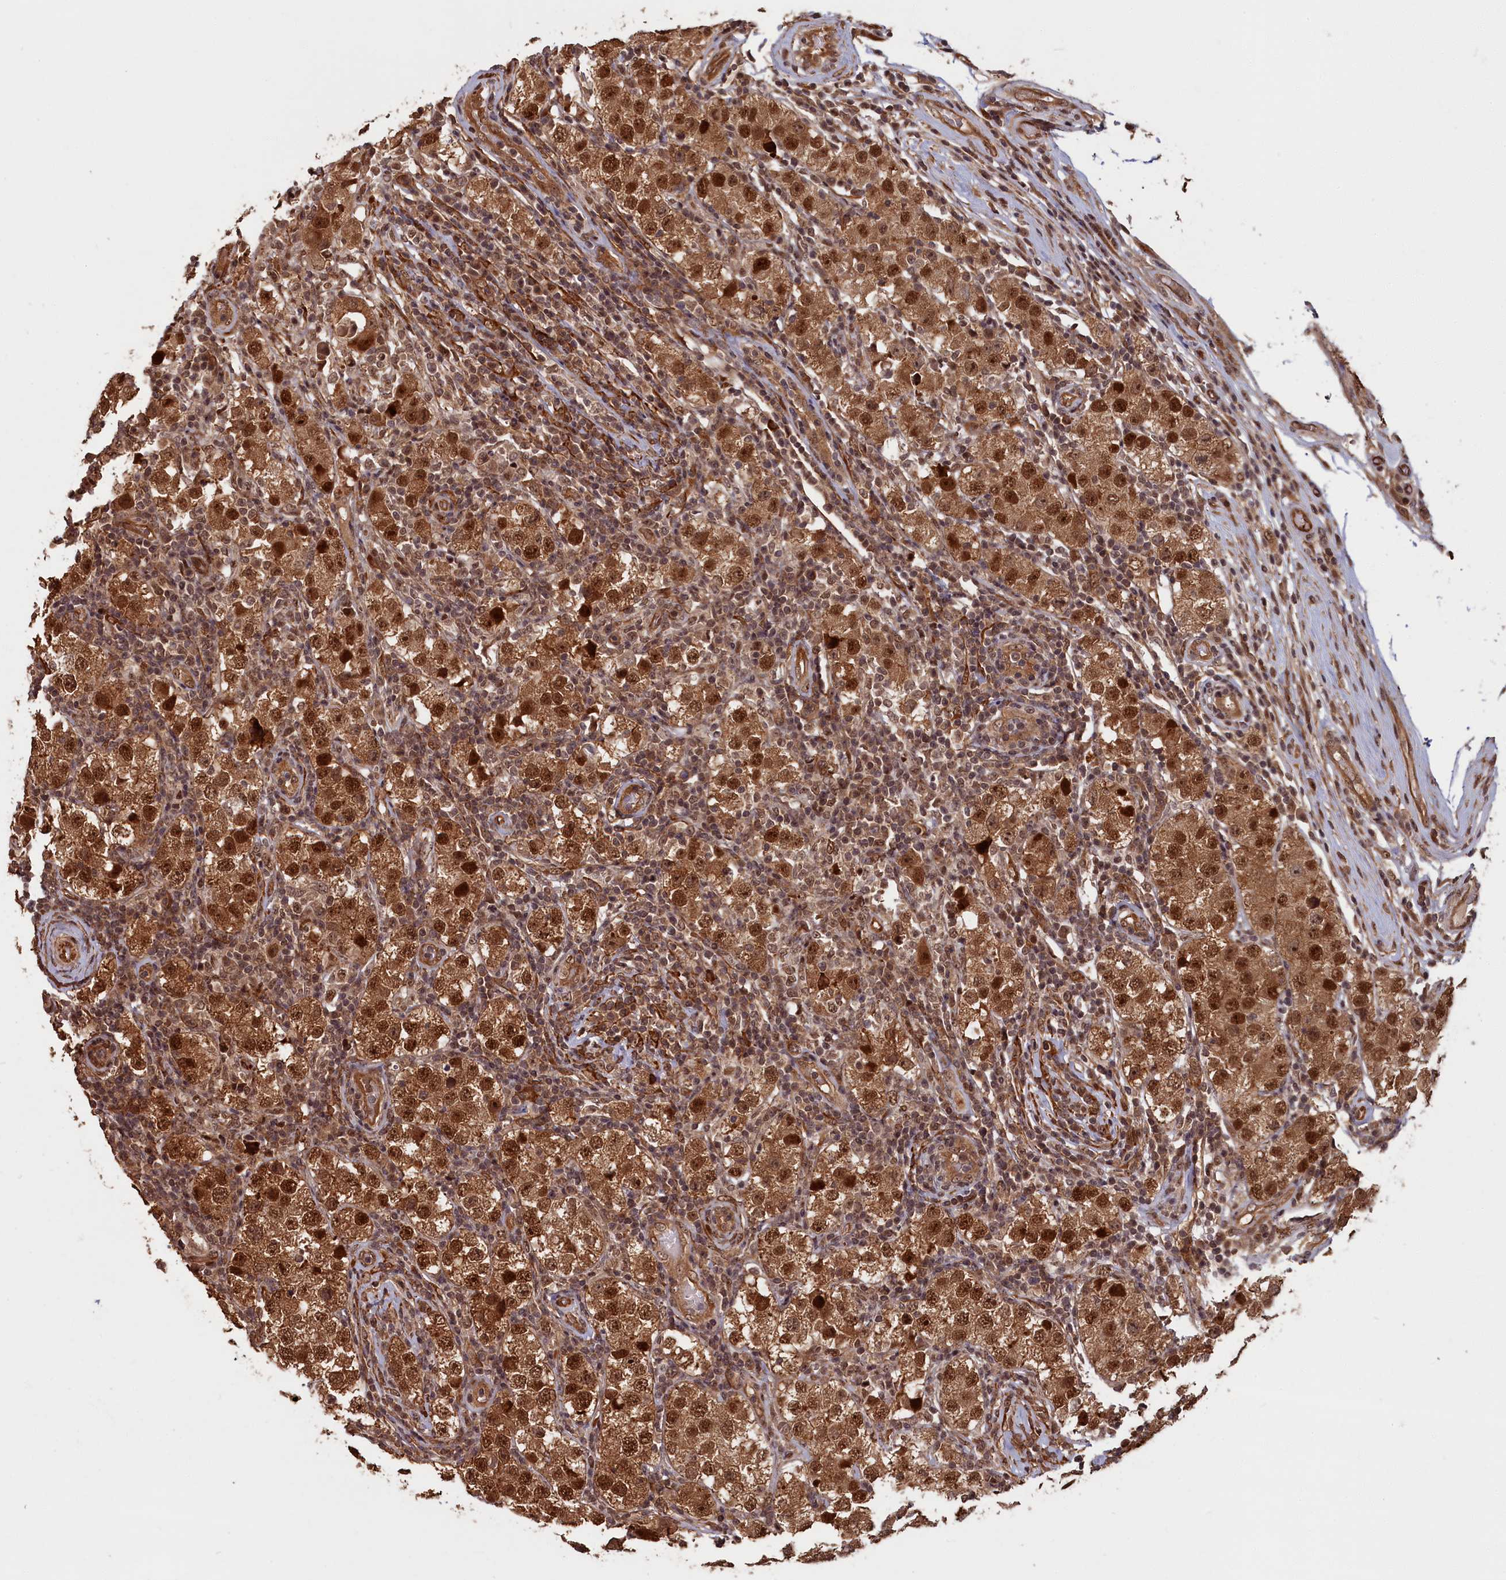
{"staining": {"intensity": "strong", "quantity": ">75%", "location": "cytoplasmic/membranous,nuclear"}, "tissue": "testis cancer", "cell_type": "Tumor cells", "image_type": "cancer", "snomed": [{"axis": "morphology", "description": "Seminoma, NOS"}, {"axis": "topography", "description": "Testis"}], "caption": "This is an image of immunohistochemistry staining of seminoma (testis), which shows strong staining in the cytoplasmic/membranous and nuclear of tumor cells.", "gene": "HIF3A", "patient": {"sex": "male", "age": 34}}